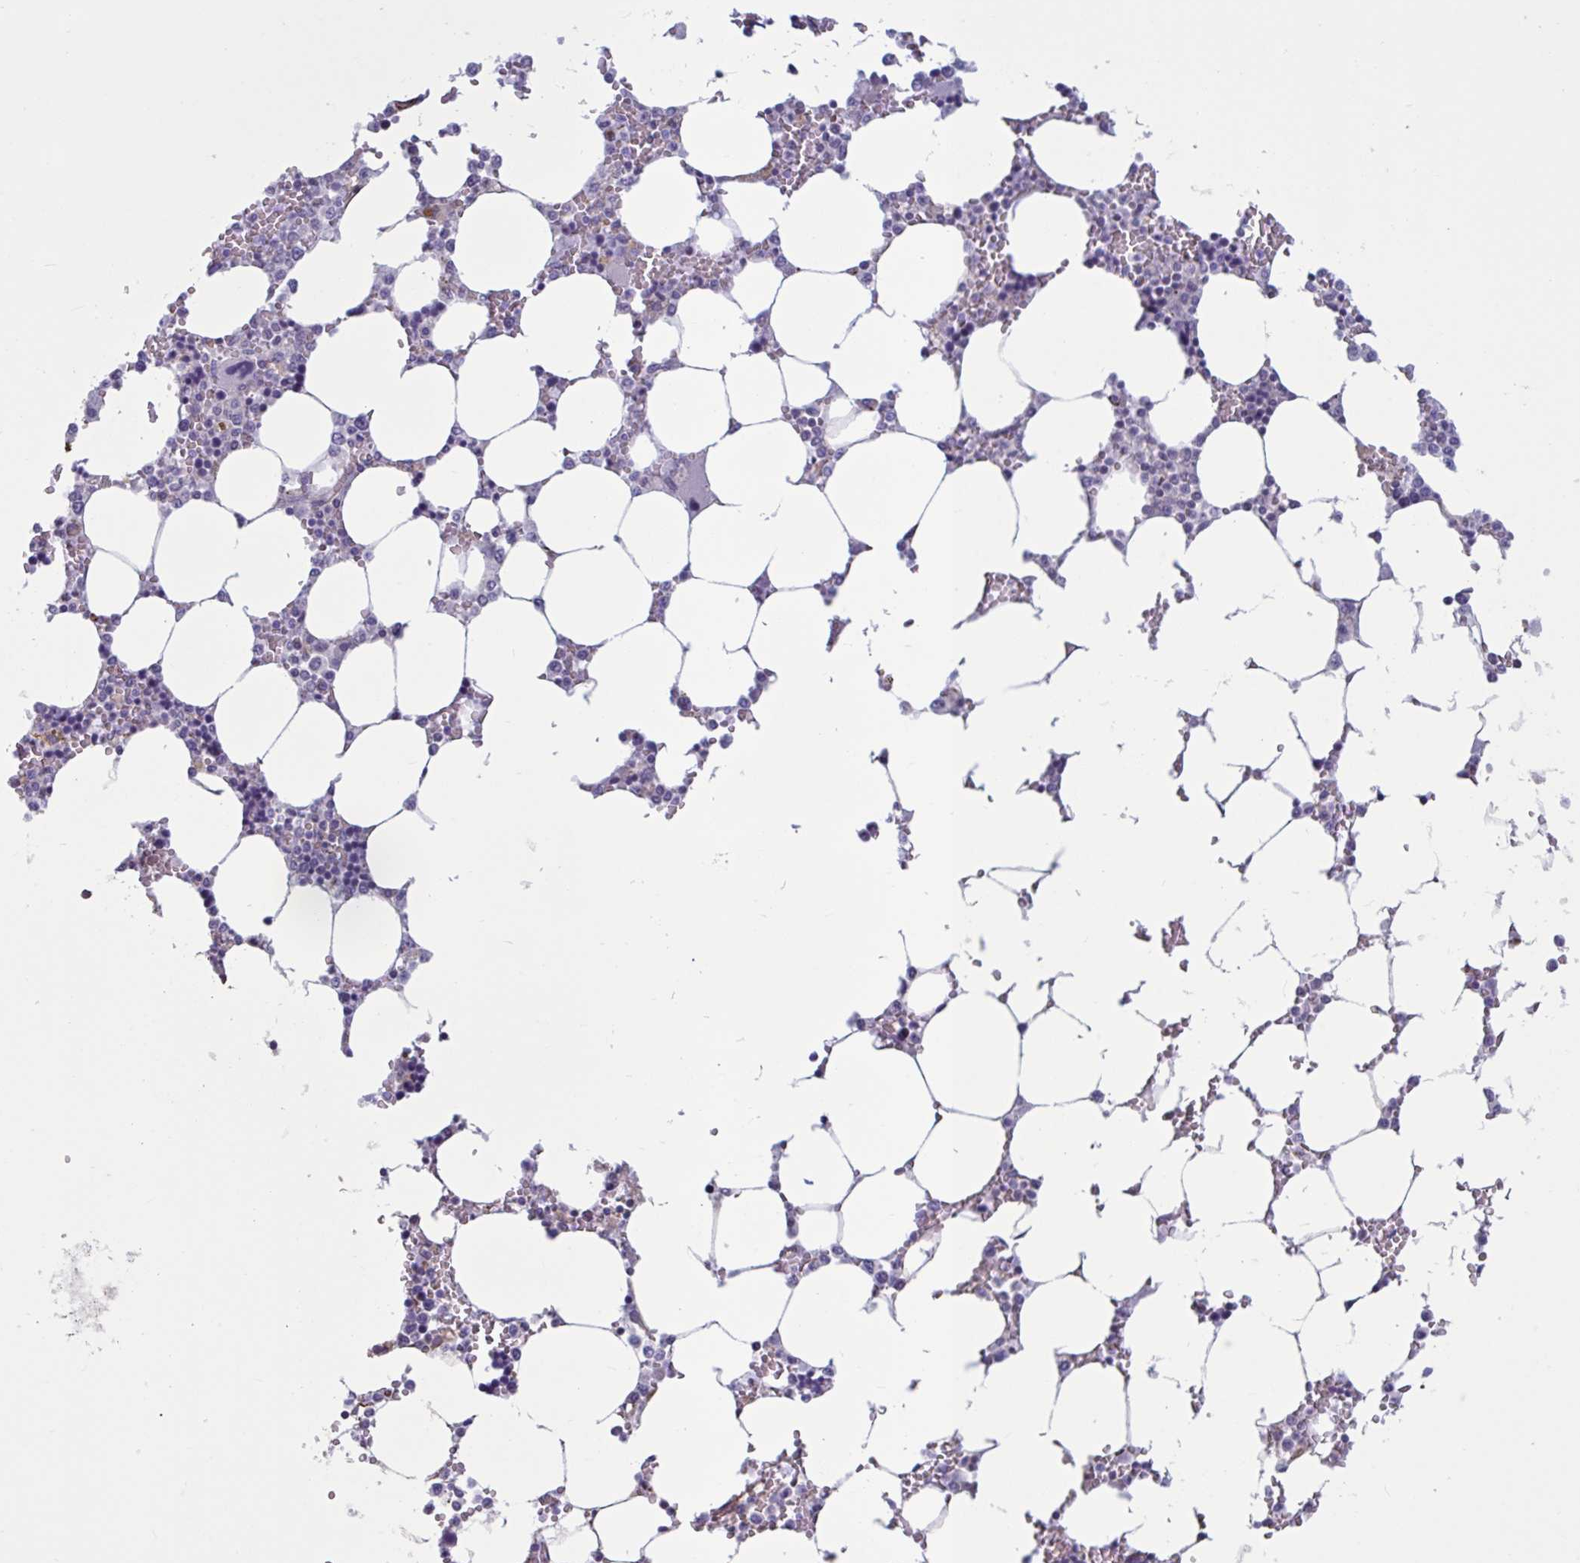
{"staining": {"intensity": "negative", "quantity": "none", "location": "none"}, "tissue": "bone marrow", "cell_type": "Hematopoietic cells", "image_type": "normal", "snomed": [{"axis": "morphology", "description": "Normal tissue, NOS"}, {"axis": "topography", "description": "Bone marrow"}], "caption": "The image displays no staining of hematopoietic cells in unremarkable bone marrow. Brightfield microscopy of IHC stained with DAB (3,3'-diaminobenzidine) (brown) and hematoxylin (blue), captured at high magnification.", "gene": "OR1L3", "patient": {"sex": "male", "age": 64}}